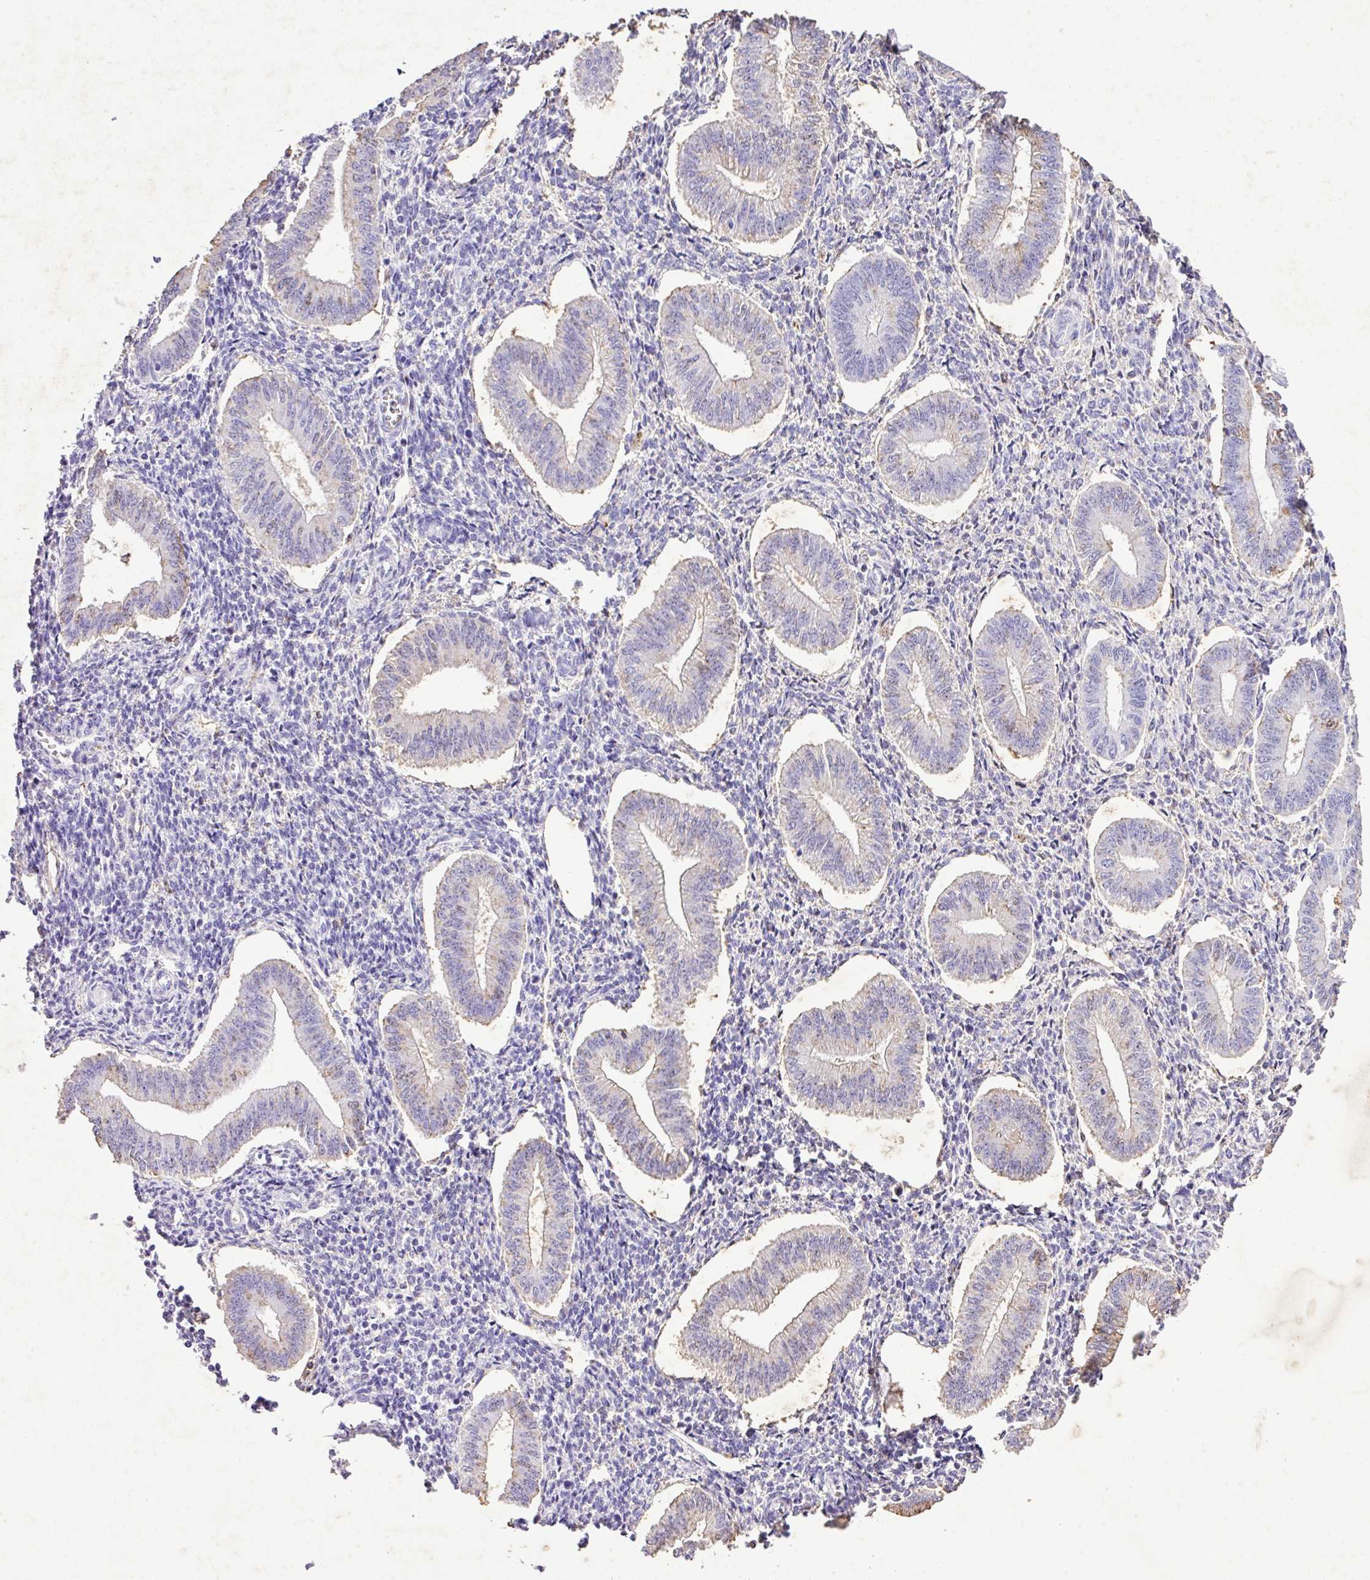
{"staining": {"intensity": "negative", "quantity": "none", "location": "none"}, "tissue": "endometrium", "cell_type": "Cells in endometrial stroma", "image_type": "normal", "snomed": [{"axis": "morphology", "description": "Normal tissue, NOS"}, {"axis": "topography", "description": "Endometrium"}], "caption": "An IHC photomicrograph of benign endometrium is shown. There is no staining in cells in endometrial stroma of endometrium. (Brightfield microscopy of DAB immunohistochemistry at high magnification).", "gene": "KCNJ11", "patient": {"sex": "female", "age": 34}}